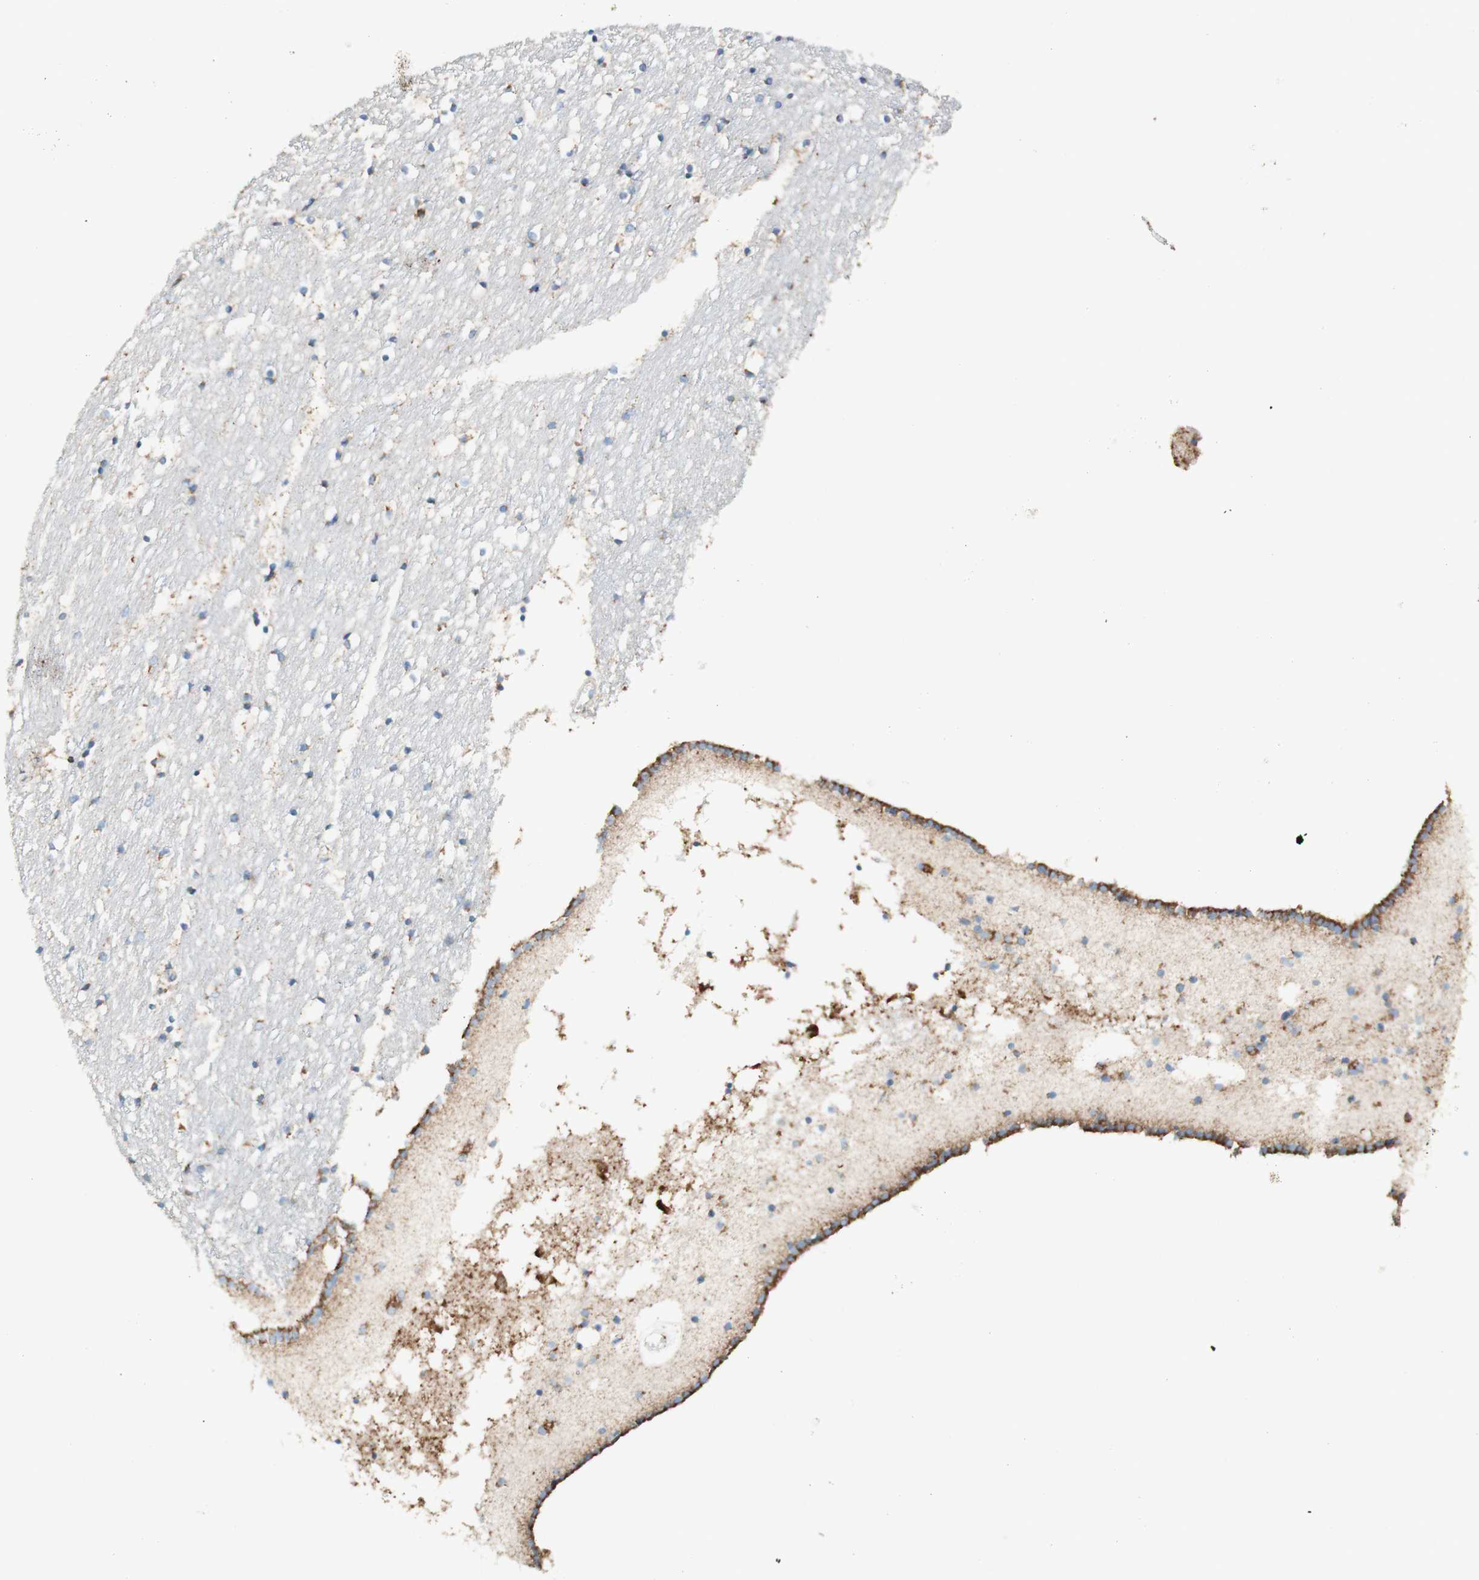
{"staining": {"intensity": "negative", "quantity": "none", "location": "none"}, "tissue": "caudate", "cell_type": "Glial cells", "image_type": "normal", "snomed": [{"axis": "morphology", "description": "Normal tissue, NOS"}, {"axis": "topography", "description": "Lateral ventricle wall"}], "caption": "Immunohistochemistry (IHC) image of unremarkable caudate stained for a protein (brown), which exhibits no staining in glial cells. (DAB immunohistochemistry with hematoxylin counter stain).", "gene": "TOMM20", "patient": {"sex": "male", "age": 45}}